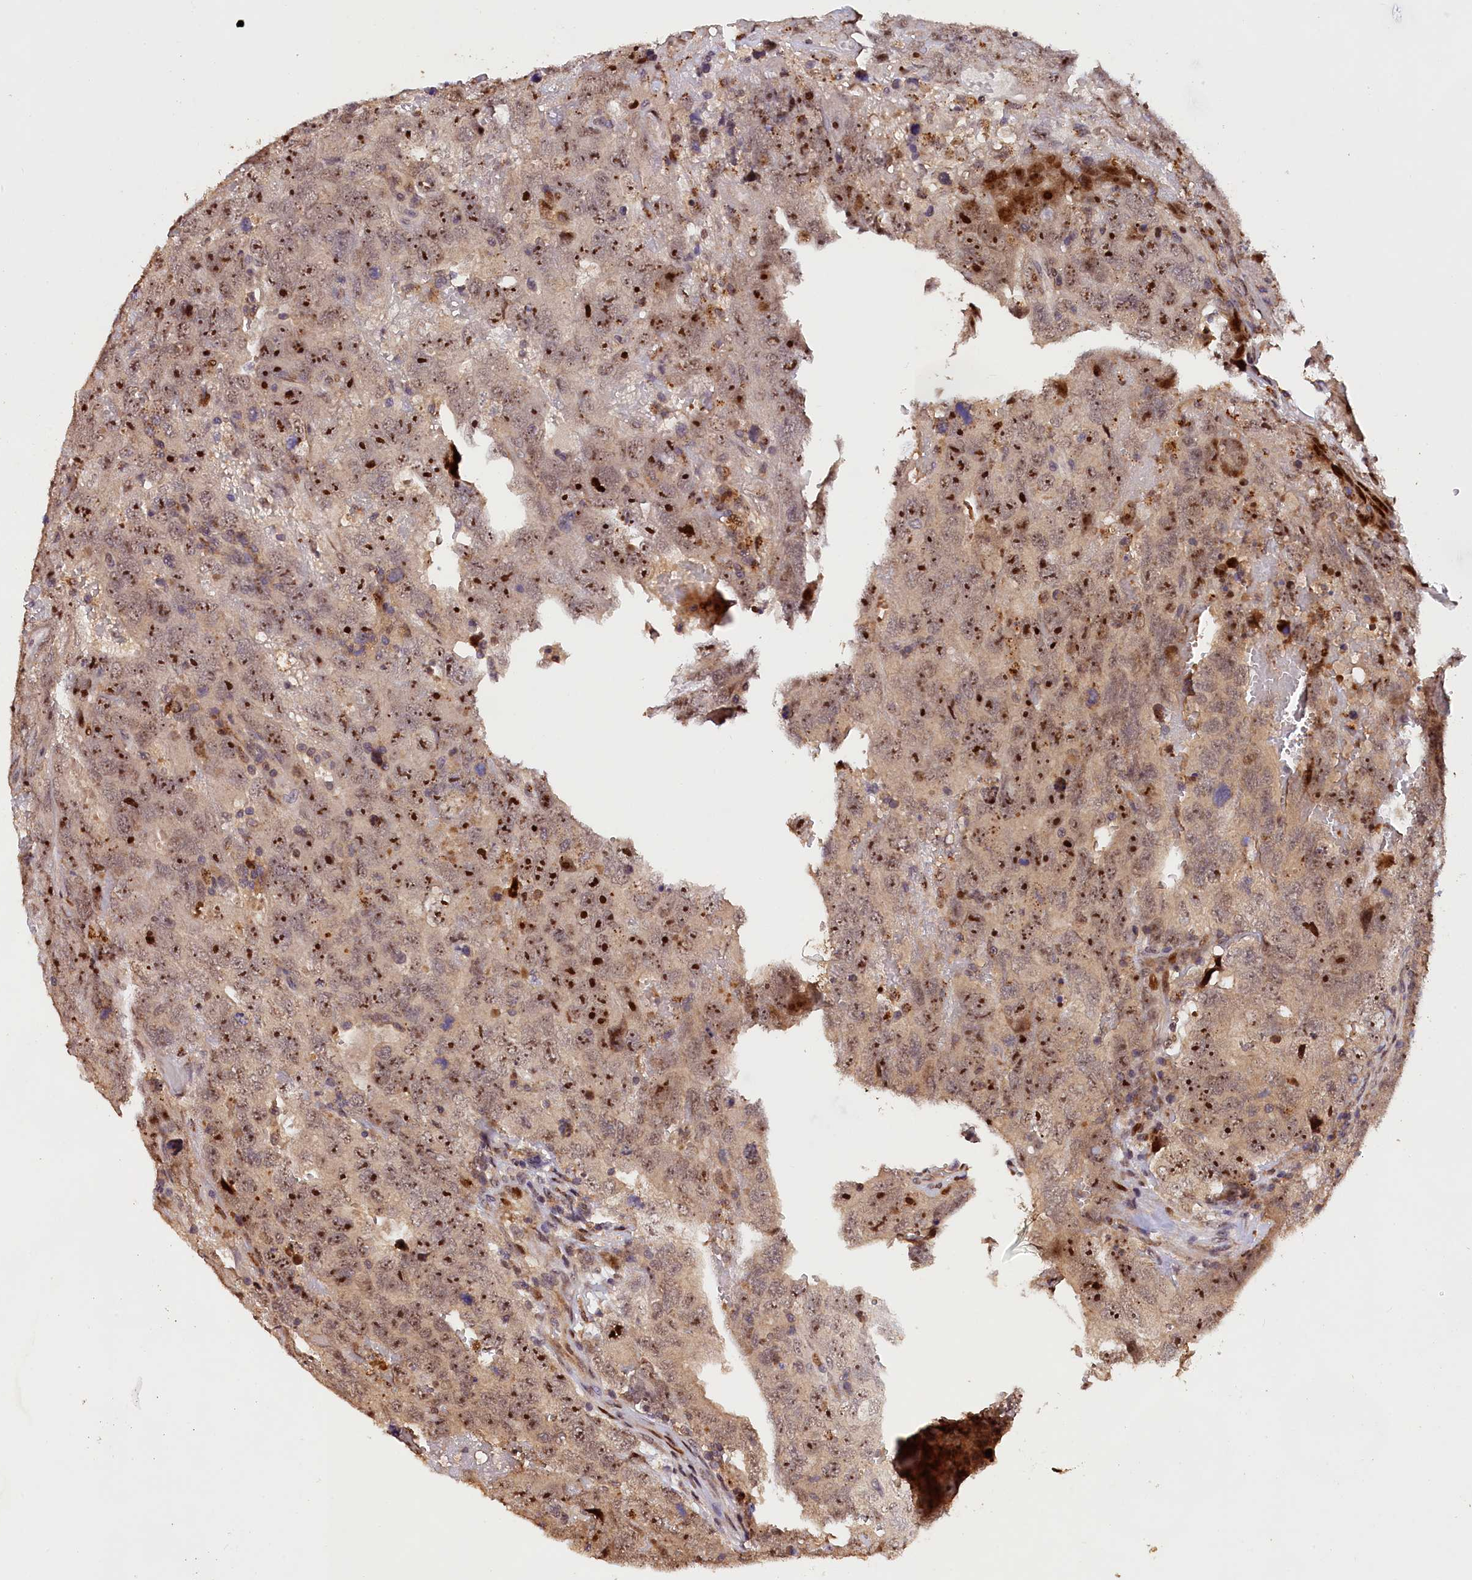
{"staining": {"intensity": "strong", "quantity": ">75%", "location": "nuclear"}, "tissue": "testis cancer", "cell_type": "Tumor cells", "image_type": "cancer", "snomed": [{"axis": "morphology", "description": "Carcinoma, Embryonal, NOS"}, {"axis": "topography", "description": "Testis"}], "caption": "Tumor cells reveal strong nuclear staining in about >75% of cells in testis cancer (embryonal carcinoma).", "gene": "PHAF1", "patient": {"sex": "male", "age": 45}}